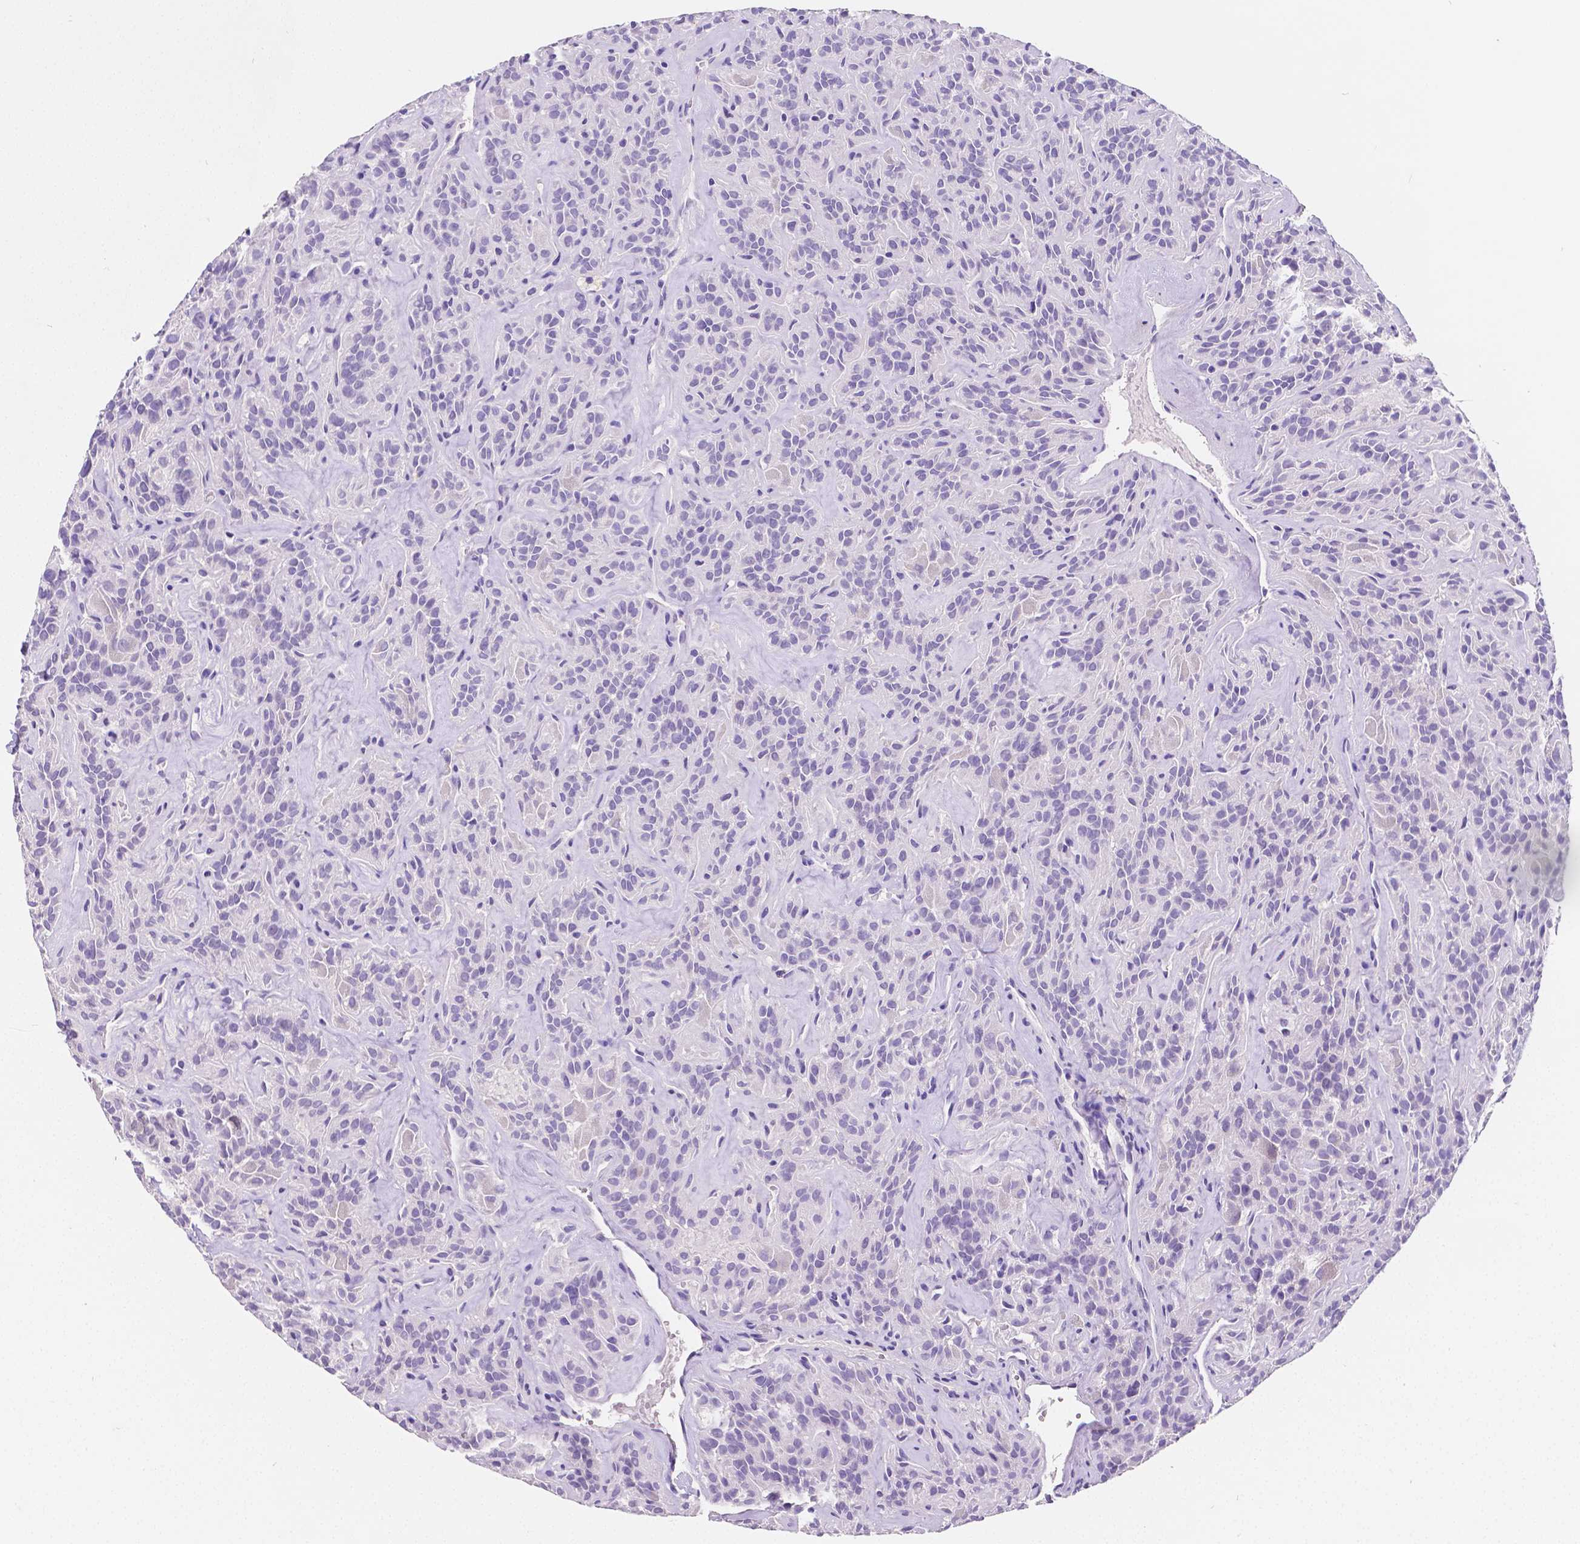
{"staining": {"intensity": "negative", "quantity": "none", "location": "none"}, "tissue": "thyroid cancer", "cell_type": "Tumor cells", "image_type": "cancer", "snomed": [{"axis": "morphology", "description": "Papillary adenocarcinoma, NOS"}, {"axis": "topography", "description": "Thyroid gland"}], "caption": "Immunohistochemical staining of thyroid cancer (papillary adenocarcinoma) shows no significant positivity in tumor cells.", "gene": "SATB2", "patient": {"sex": "female", "age": 45}}